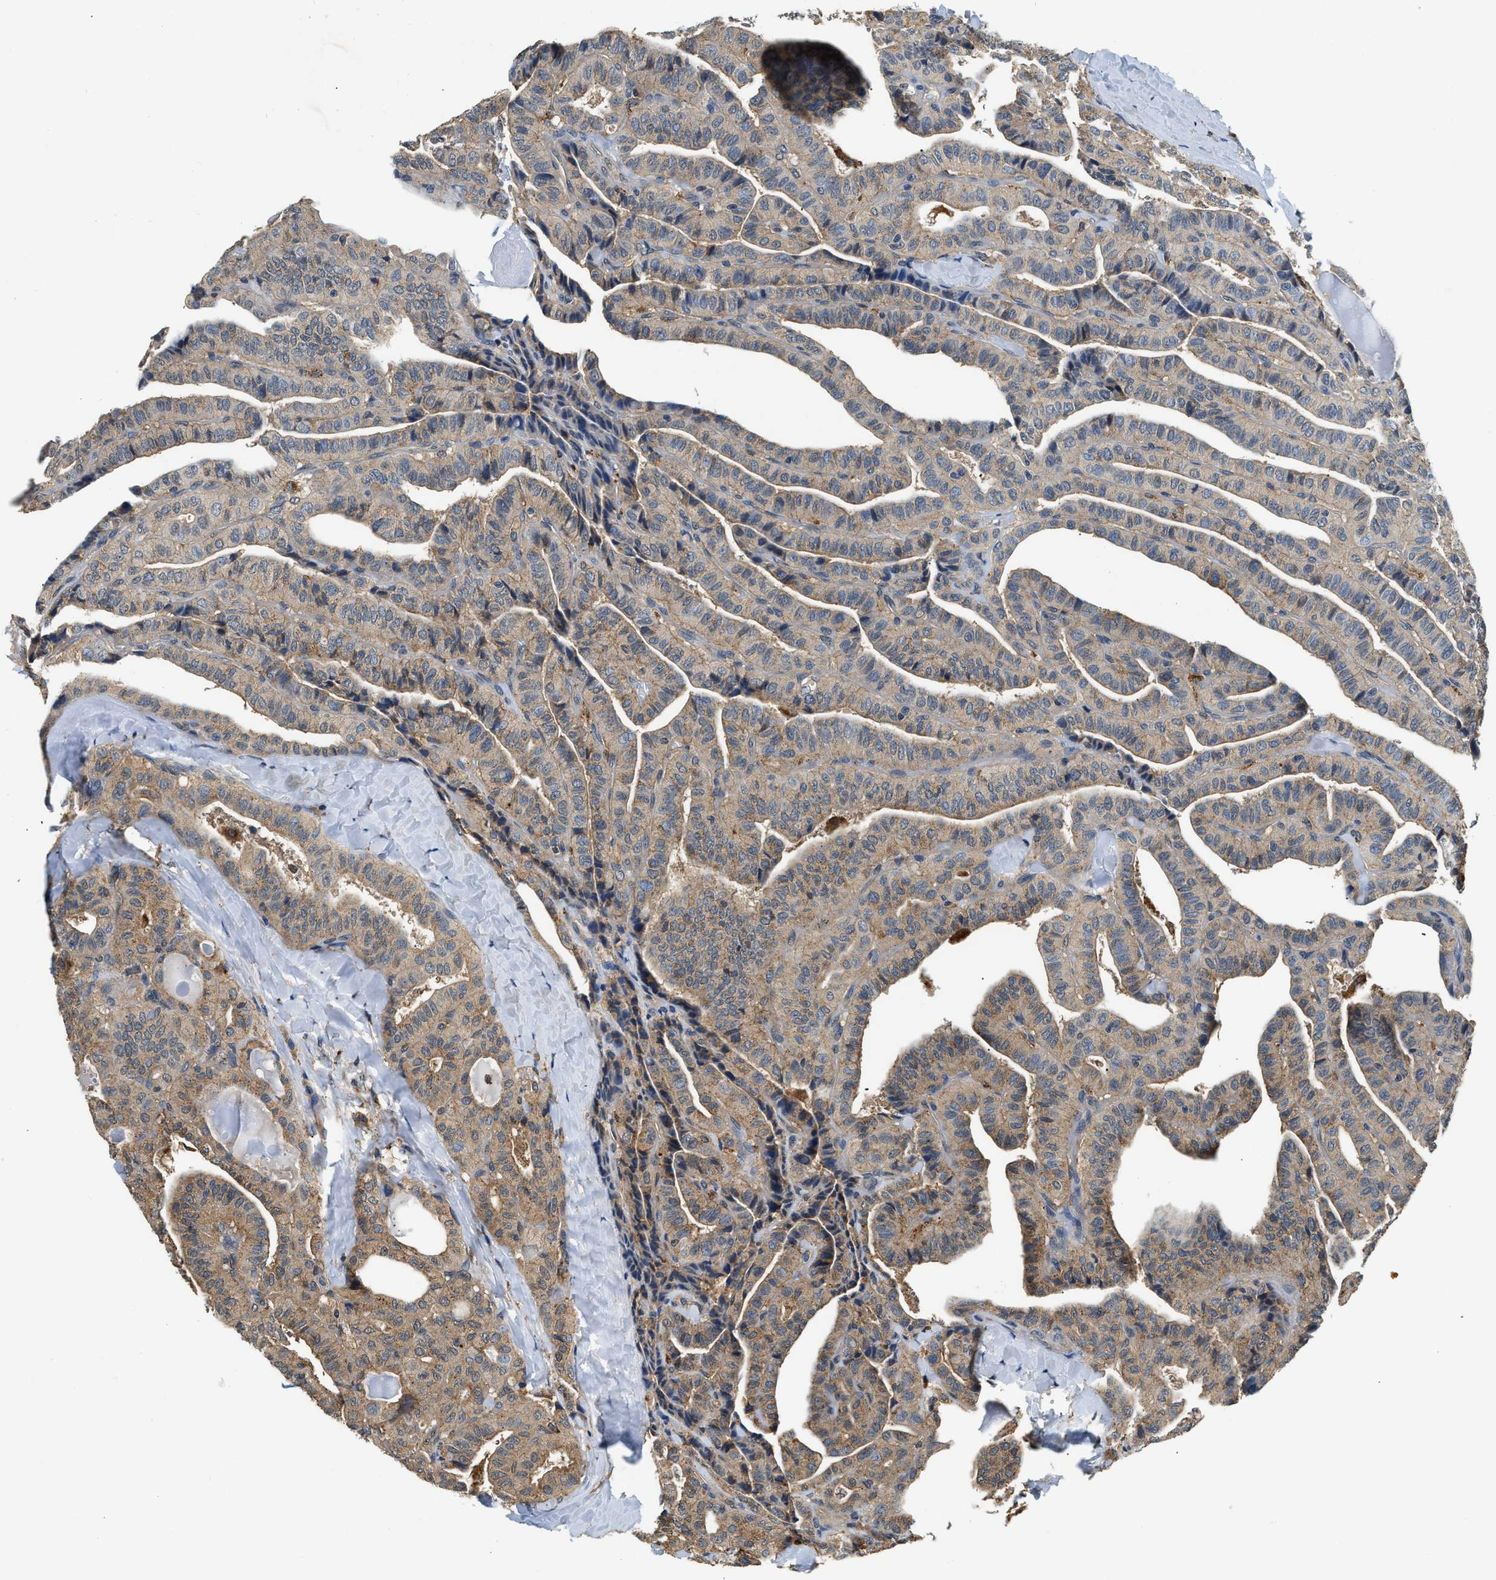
{"staining": {"intensity": "moderate", "quantity": "25%-75%", "location": "cytoplasmic/membranous"}, "tissue": "thyroid cancer", "cell_type": "Tumor cells", "image_type": "cancer", "snomed": [{"axis": "morphology", "description": "Papillary adenocarcinoma, NOS"}, {"axis": "topography", "description": "Thyroid gland"}], "caption": "About 25%-75% of tumor cells in human thyroid cancer display moderate cytoplasmic/membranous protein positivity as visualized by brown immunohistochemical staining.", "gene": "BCL7C", "patient": {"sex": "male", "age": 77}}